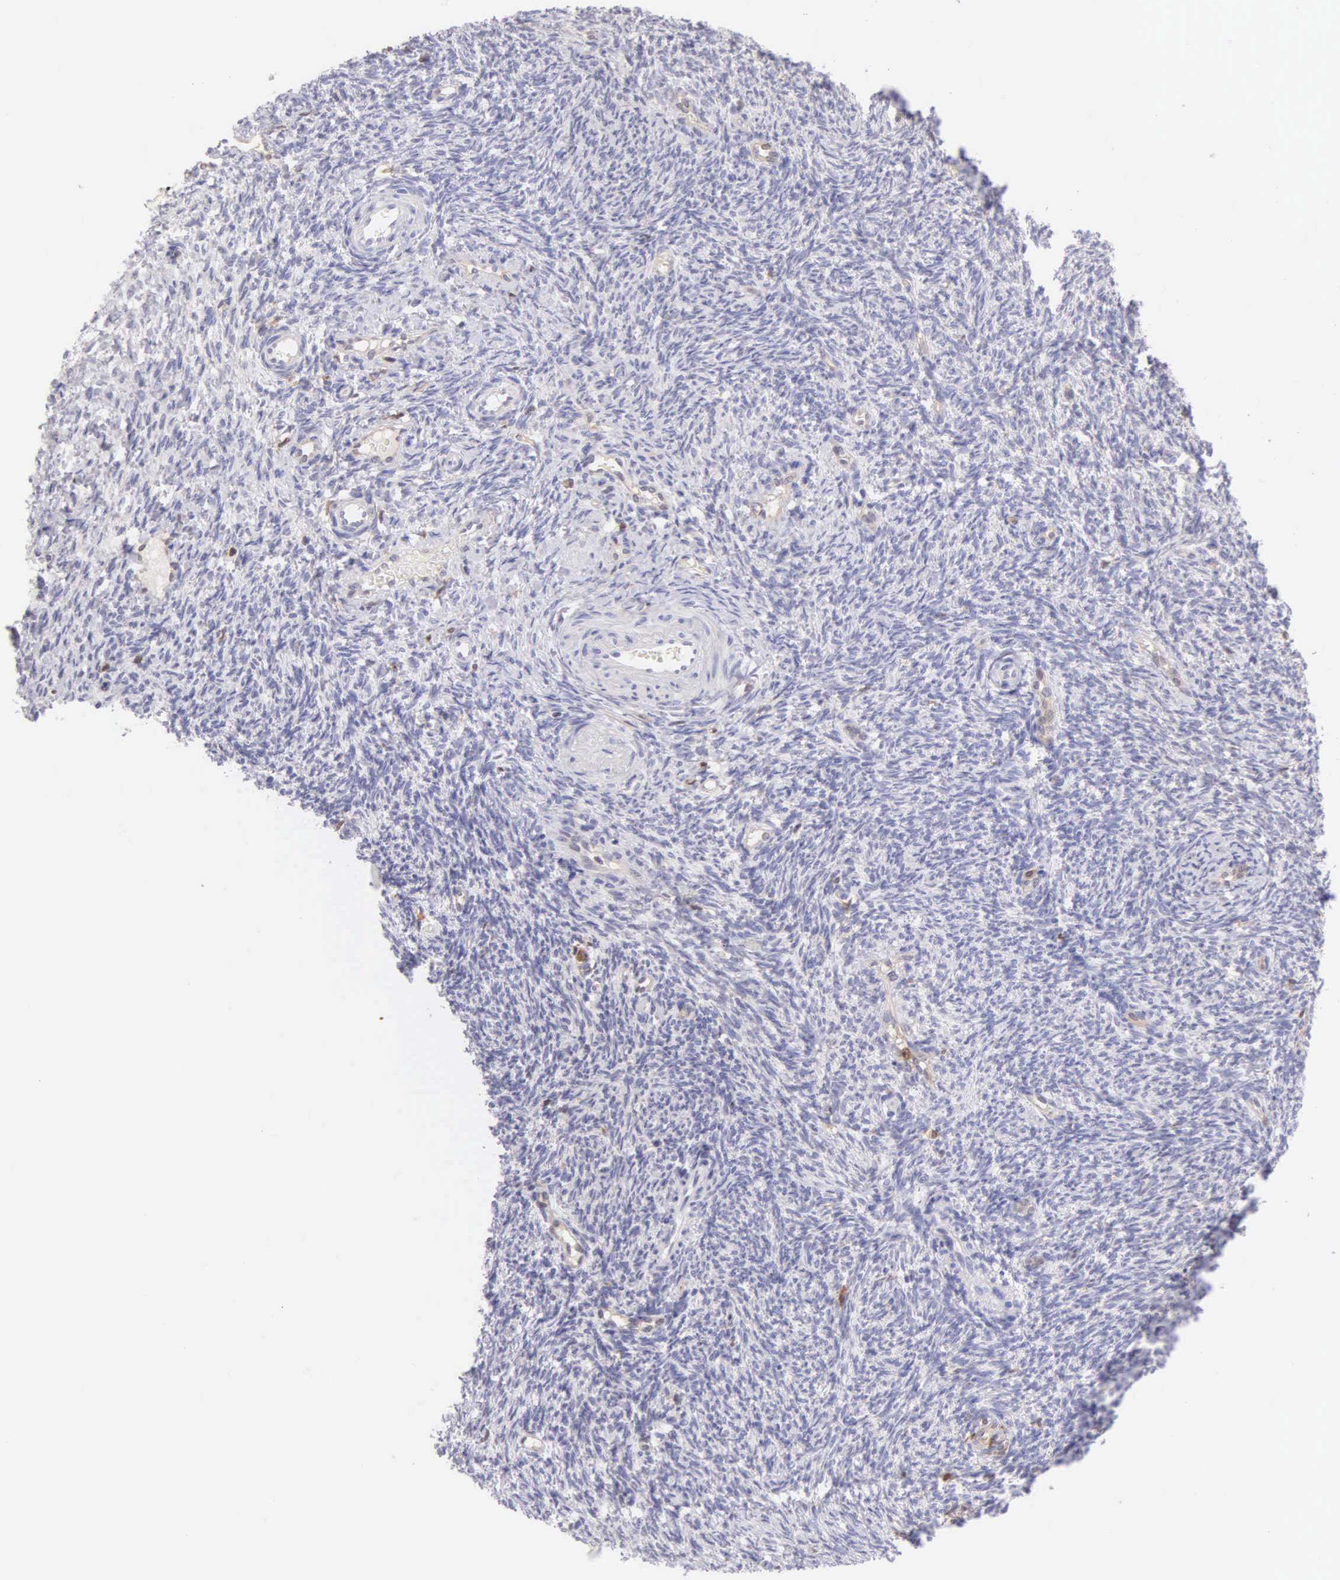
{"staining": {"intensity": "negative", "quantity": "none", "location": "none"}, "tissue": "ovary", "cell_type": "Ovarian stroma cells", "image_type": "normal", "snomed": [{"axis": "morphology", "description": "Normal tissue, NOS"}, {"axis": "topography", "description": "Ovary"}], "caption": "Immunohistochemistry (IHC) histopathology image of benign ovary: human ovary stained with DAB shows no significant protein staining in ovarian stroma cells.", "gene": "BID", "patient": {"sex": "female", "age": 32}}